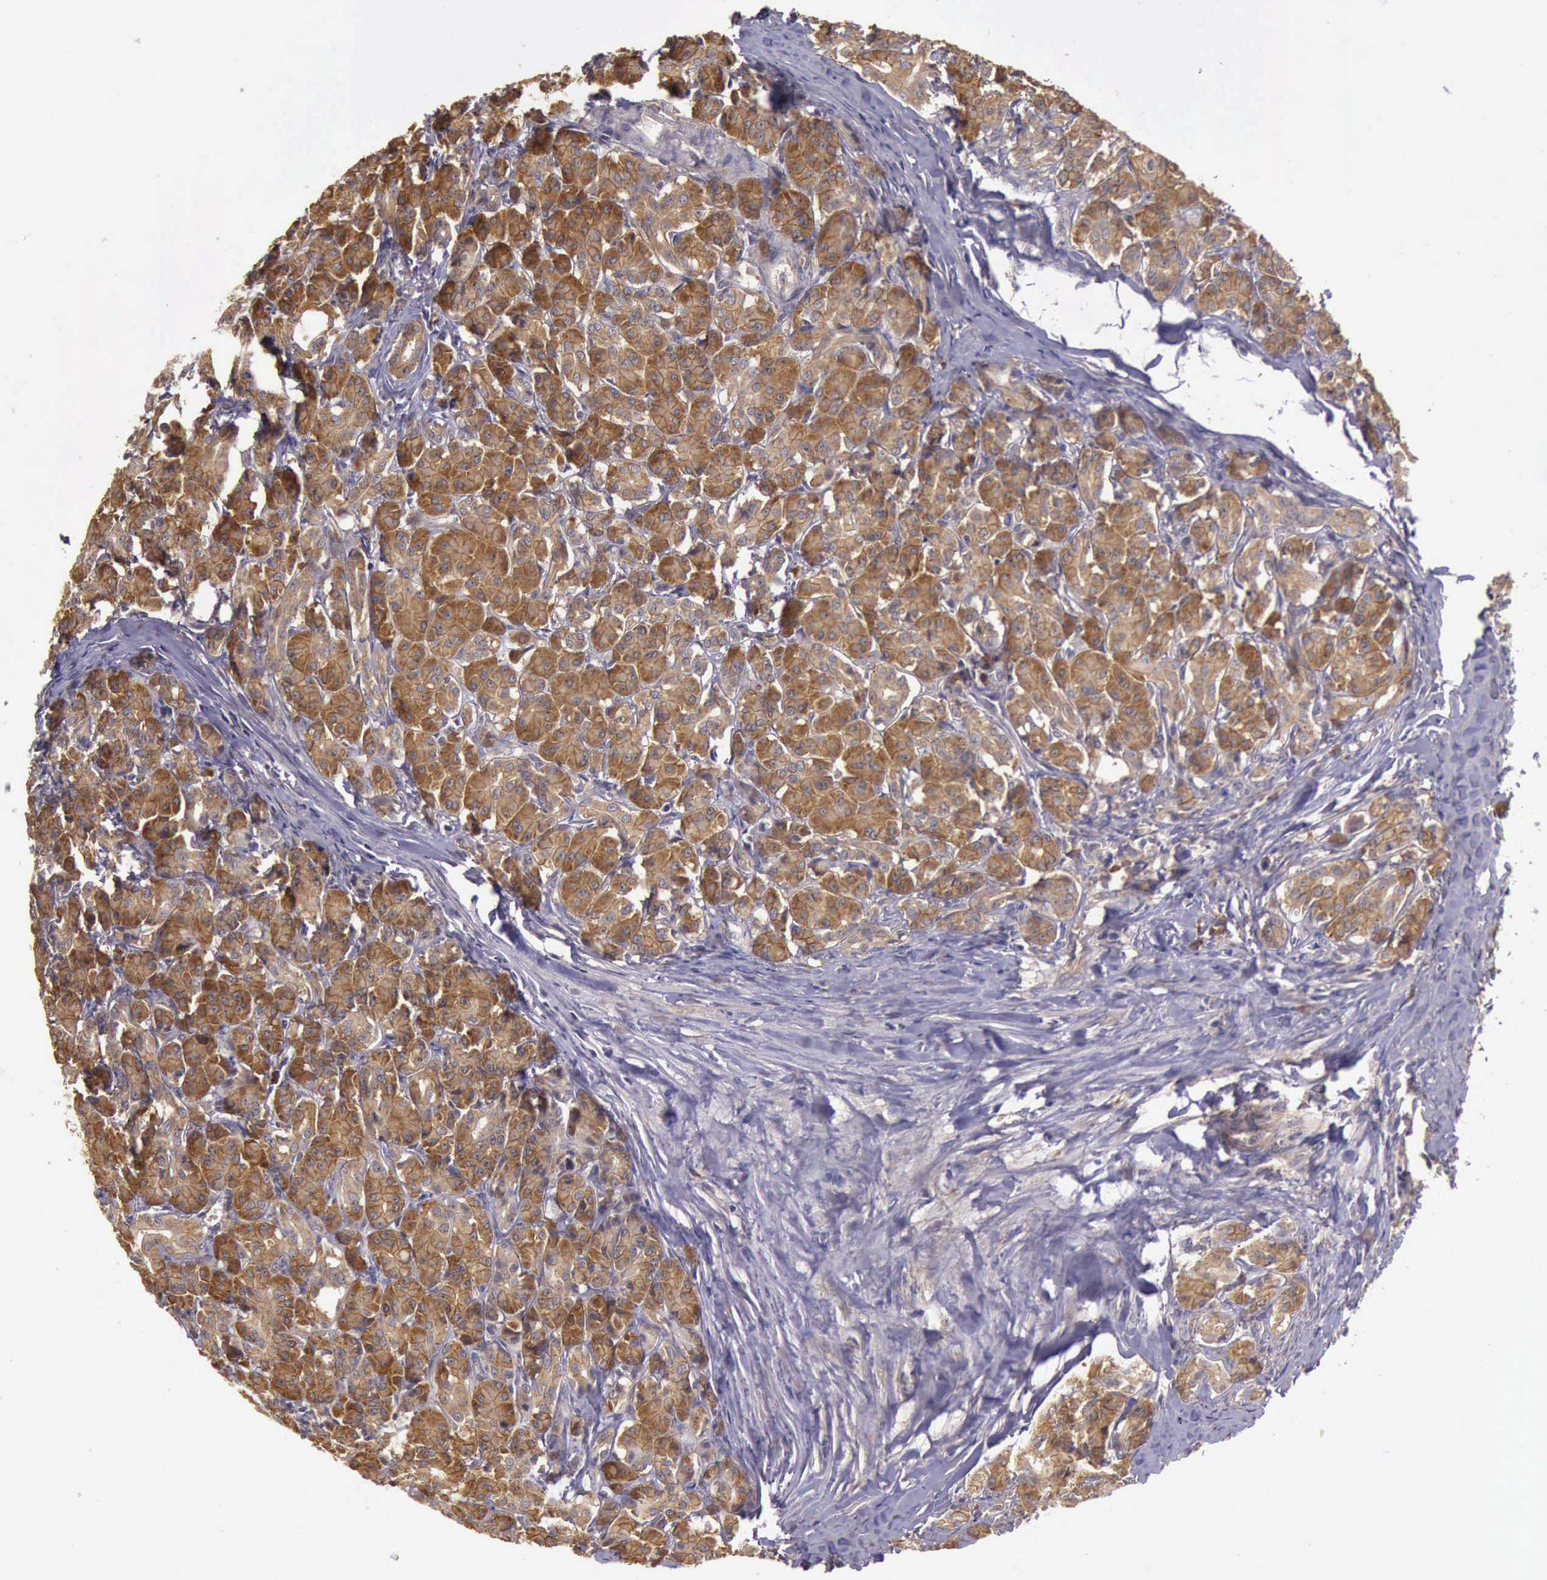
{"staining": {"intensity": "strong", "quantity": ">75%", "location": "cytoplasmic/membranous"}, "tissue": "pancreas", "cell_type": "Exocrine glandular cells", "image_type": "normal", "snomed": [{"axis": "morphology", "description": "Normal tissue, NOS"}, {"axis": "topography", "description": "Lymph node"}, {"axis": "topography", "description": "Pancreas"}], "caption": "A brown stain highlights strong cytoplasmic/membranous expression of a protein in exocrine glandular cells of benign pancreas.", "gene": "EIF5", "patient": {"sex": "male", "age": 59}}